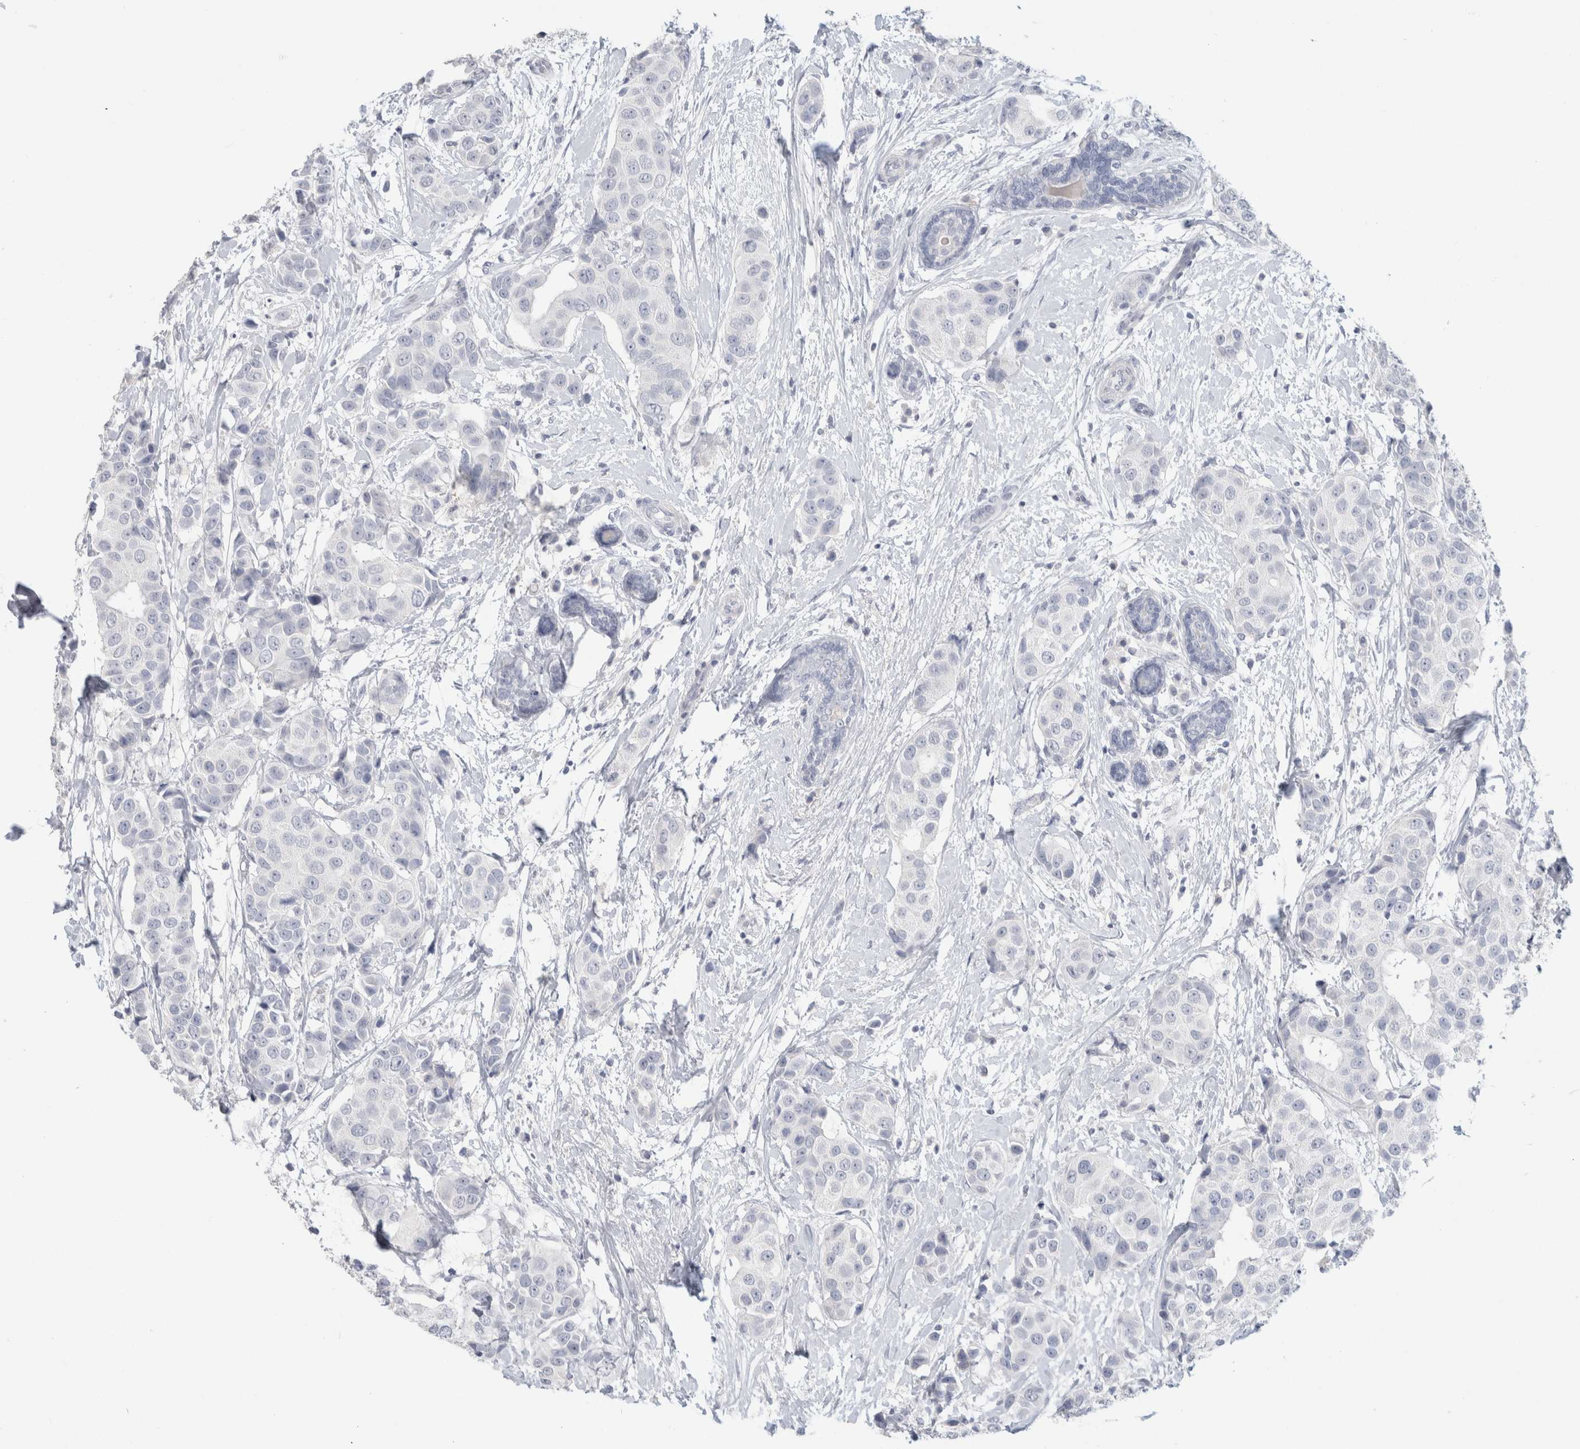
{"staining": {"intensity": "negative", "quantity": "none", "location": "none"}, "tissue": "breast cancer", "cell_type": "Tumor cells", "image_type": "cancer", "snomed": [{"axis": "morphology", "description": "Normal tissue, NOS"}, {"axis": "morphology", "description": "Duct carcinoma"}, {"axis": "topography", "description": "Breast"}], "caption": "Tumor cells are negative for brown protein staining in invasive ductal carcinoma (breast). The staining is performed using DAB (3,3'-diaminobenzidine) brown chromogen with nuclei counter-stained in using hematoxylin.", "gene": "SLC6A1", "patient": {"sex": "female", "age": 39}}